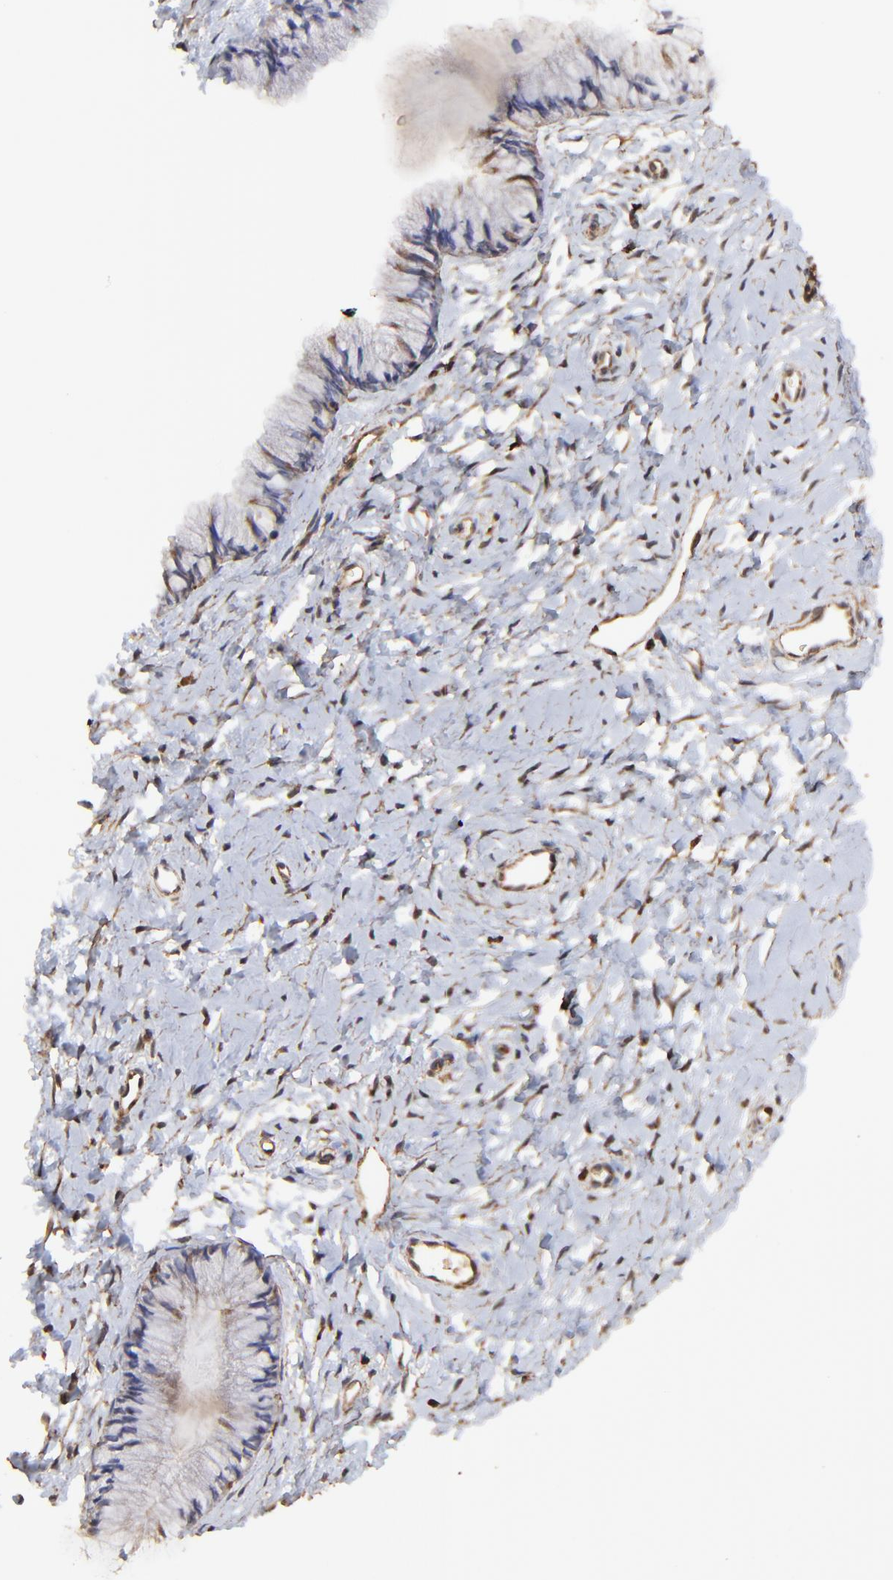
{"staining": {"intensity": "moderate", "quantity": ">75%", "location": "cytoplasmic/membranous"}, "tissue": "cervix", "cell_type": "Glandular cells", "image_type": "normal", "snomed": [{"axis": "morphology", "description": "Normal tissue, NOS"}, {"axis": "topography", "description": "Cervix"}], "caption": "Protein staining displays moderate cytoplasmic/membranous staining in about >75% of glandular cells in benign cervix.", "gene": "STON2", "patient": {"sex": "female", "age": 46}}